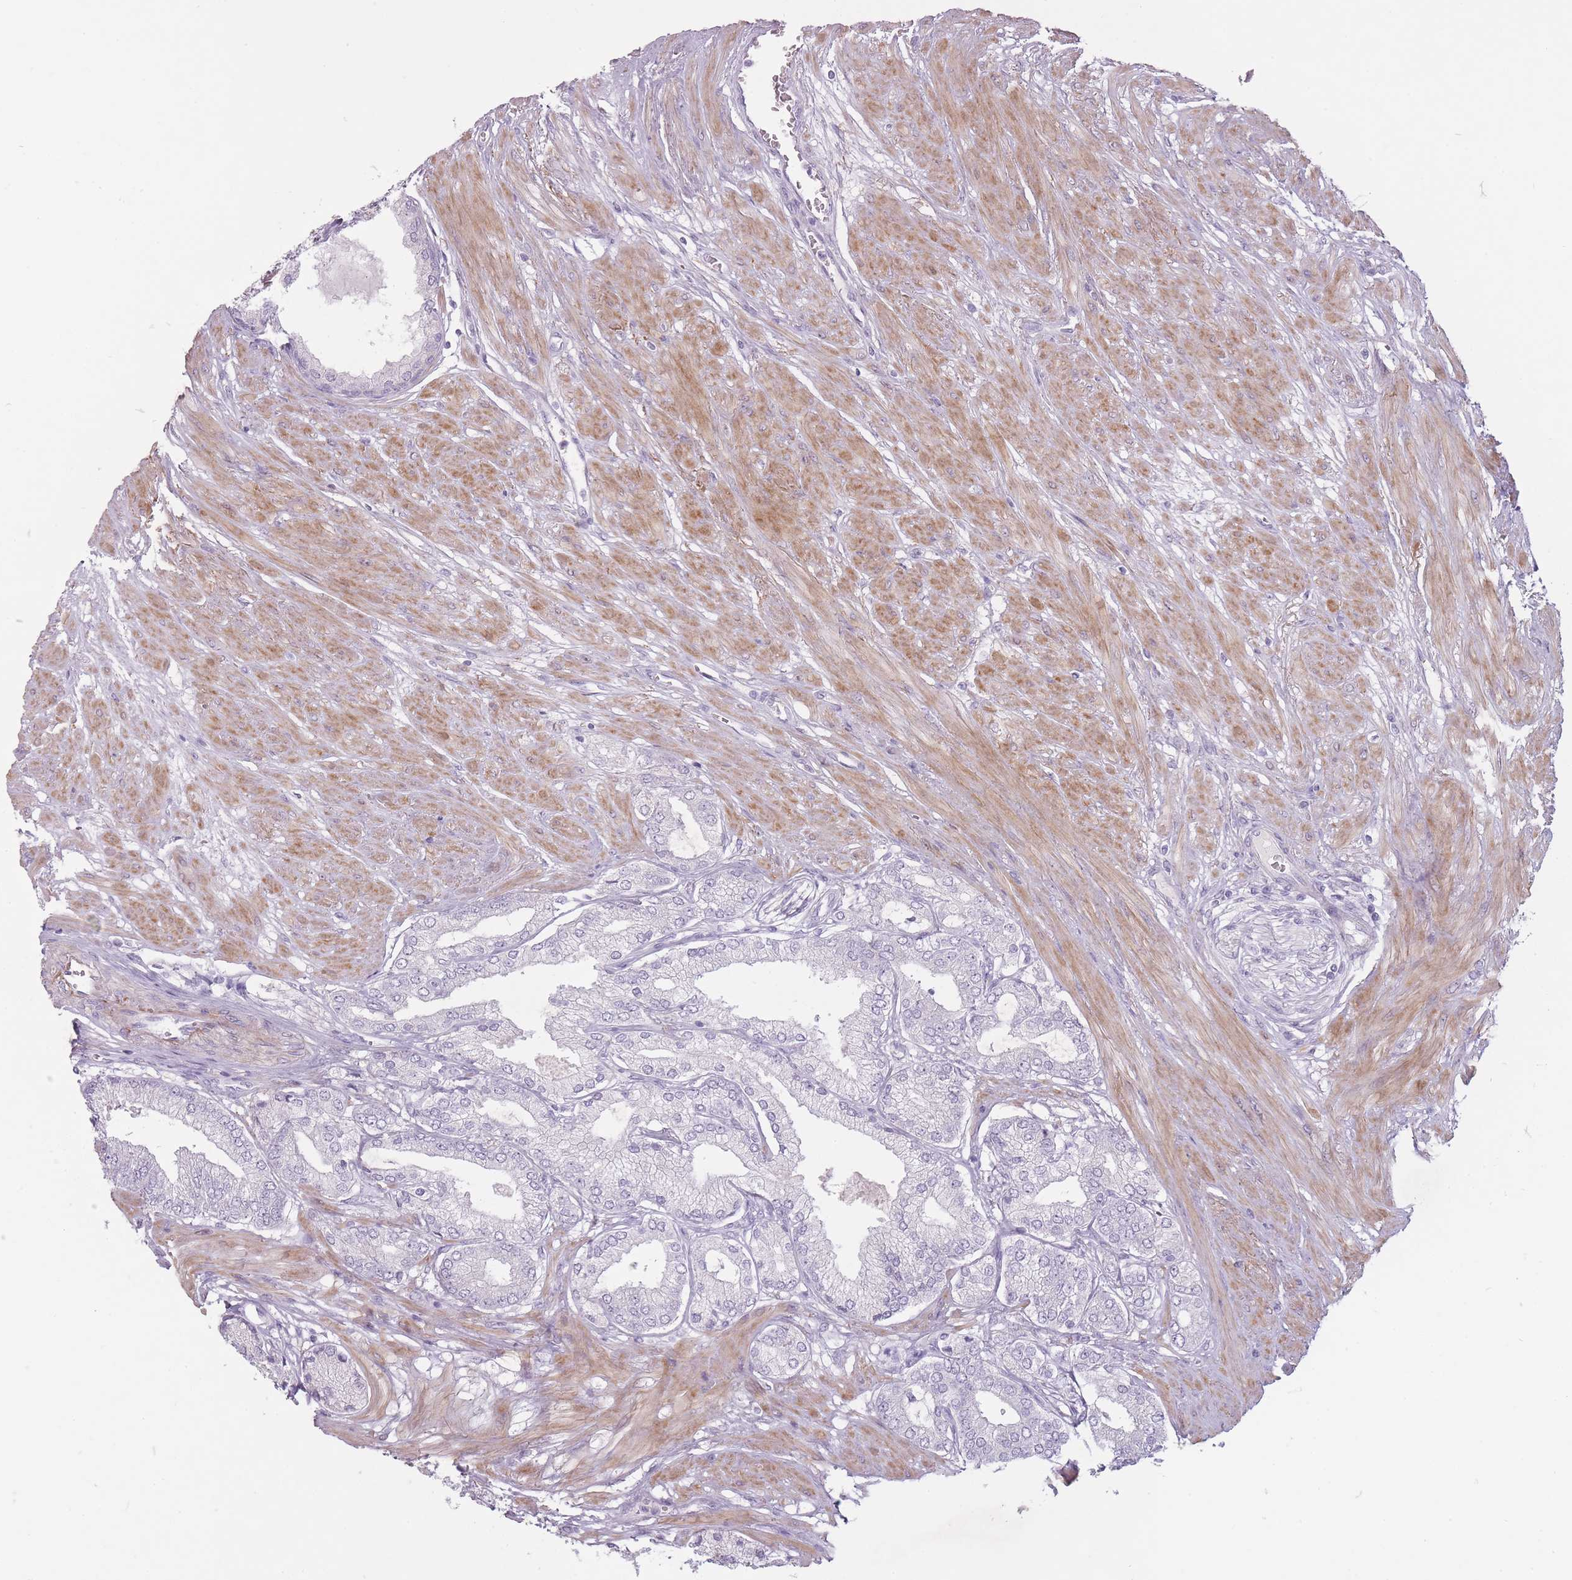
{"staining": {"intensity": "negative", "quantity": "none", "location": "none"}, "tissue": "prostate cancer", "cell_type": "Tumor cells", "image_type": "cancer", "snomed": [{"axis": "morphology", "description": "Adenocarcinoma, High grade"}, {"axis": "topography", "description": "Prostate and seminal vesicle, NOS"}], "caption": "IHC of human prostate cancer reveals no expression in tumor cells. (DAB IHC visualized using brightfield microscopy, high magnification).", "gene": "RFX4", "patient": {"sex": "male", "age": 64}}